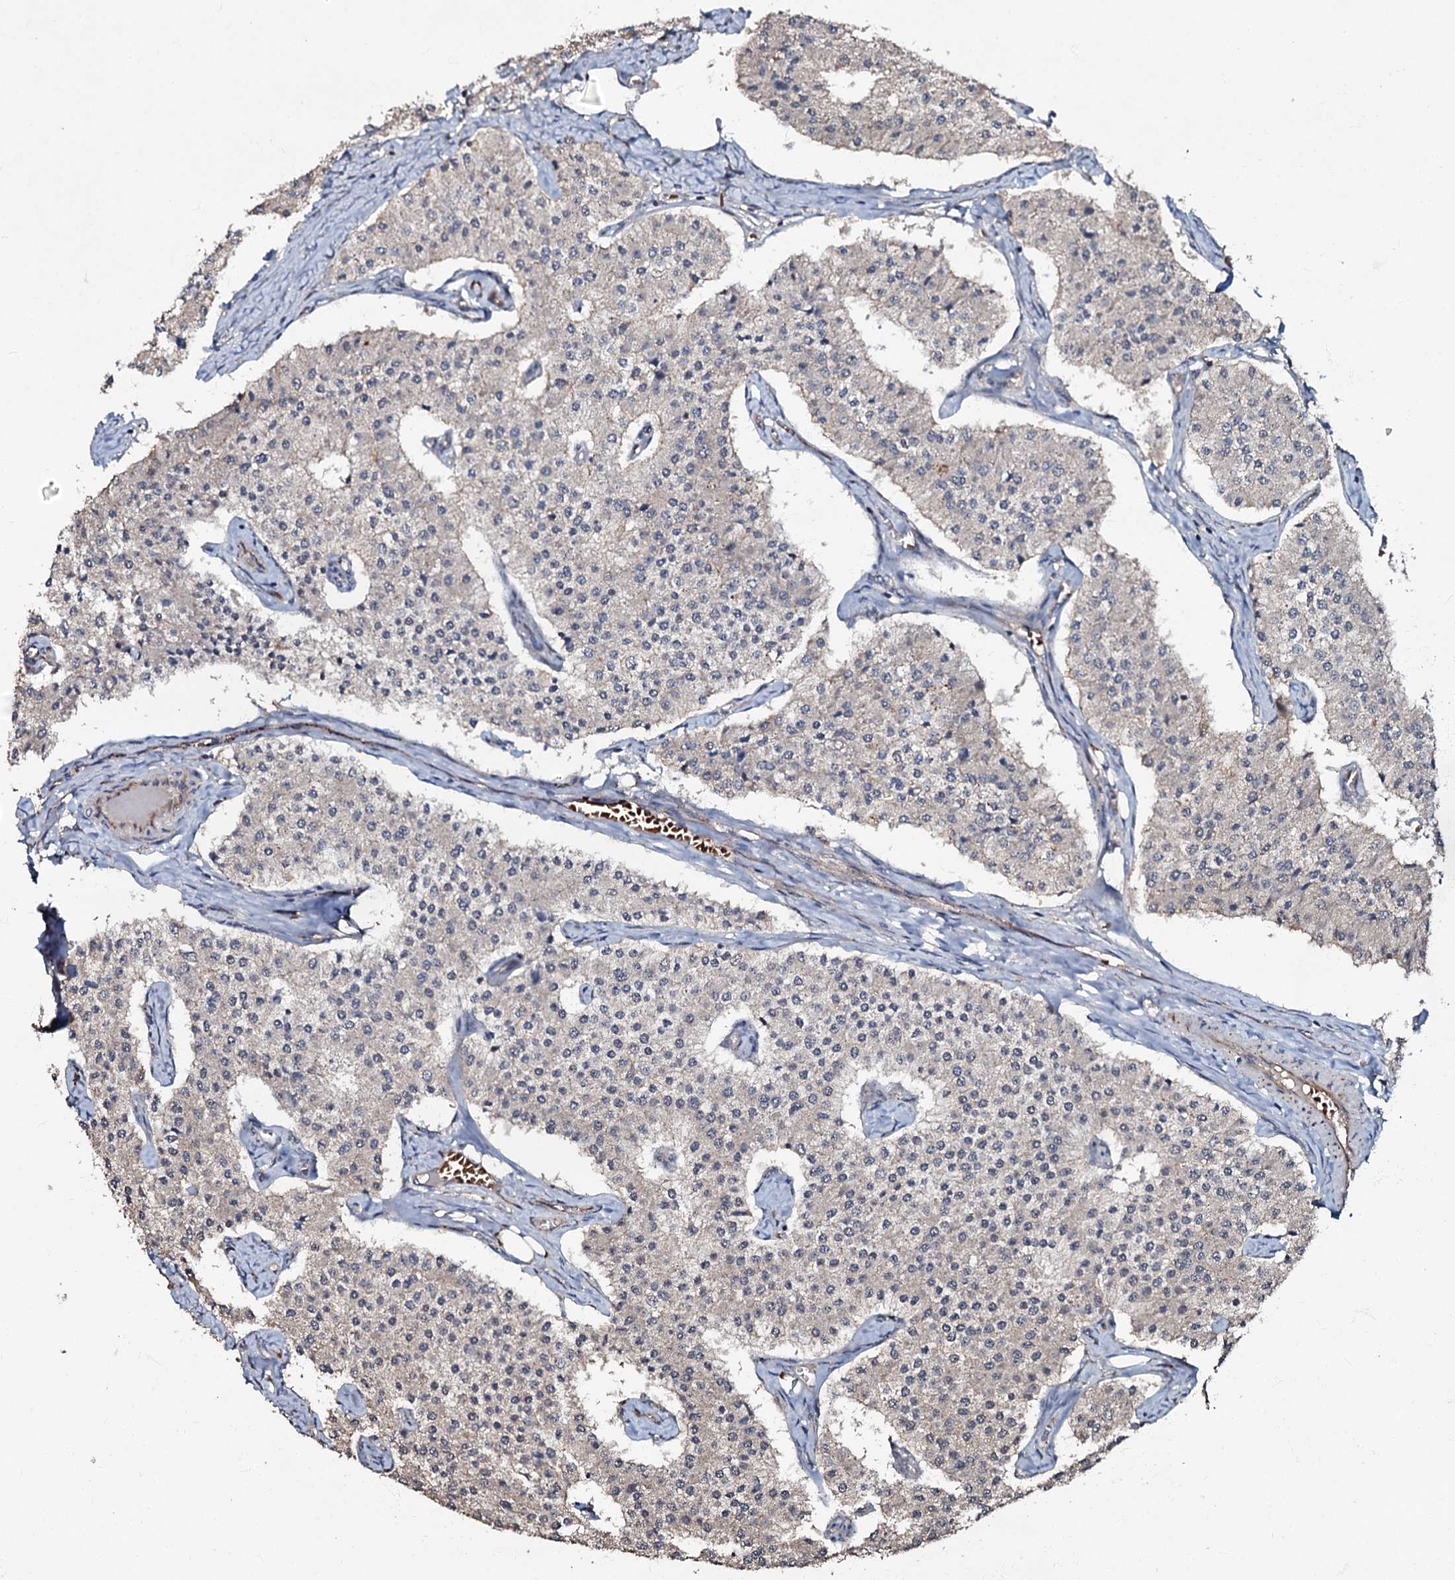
{"staining": {"intensity": "negative", "quantity": "none", "location": "none"}, "tissue": "carcinoid", "cell_type": "Tumor cells", "image_type": "cancer", "snomed": [{"axis": "morphology", "description": "Carcinoid, malignant, NOS"}, {"axis": "topography", "description": "Colon"}], "caption": "Immunohistochemical staining of human carcinoid (malignant) reveals no significant expression in tumor cells.", "gene": "MANSC4", "patient": {"sex": "female", "age": 52}}